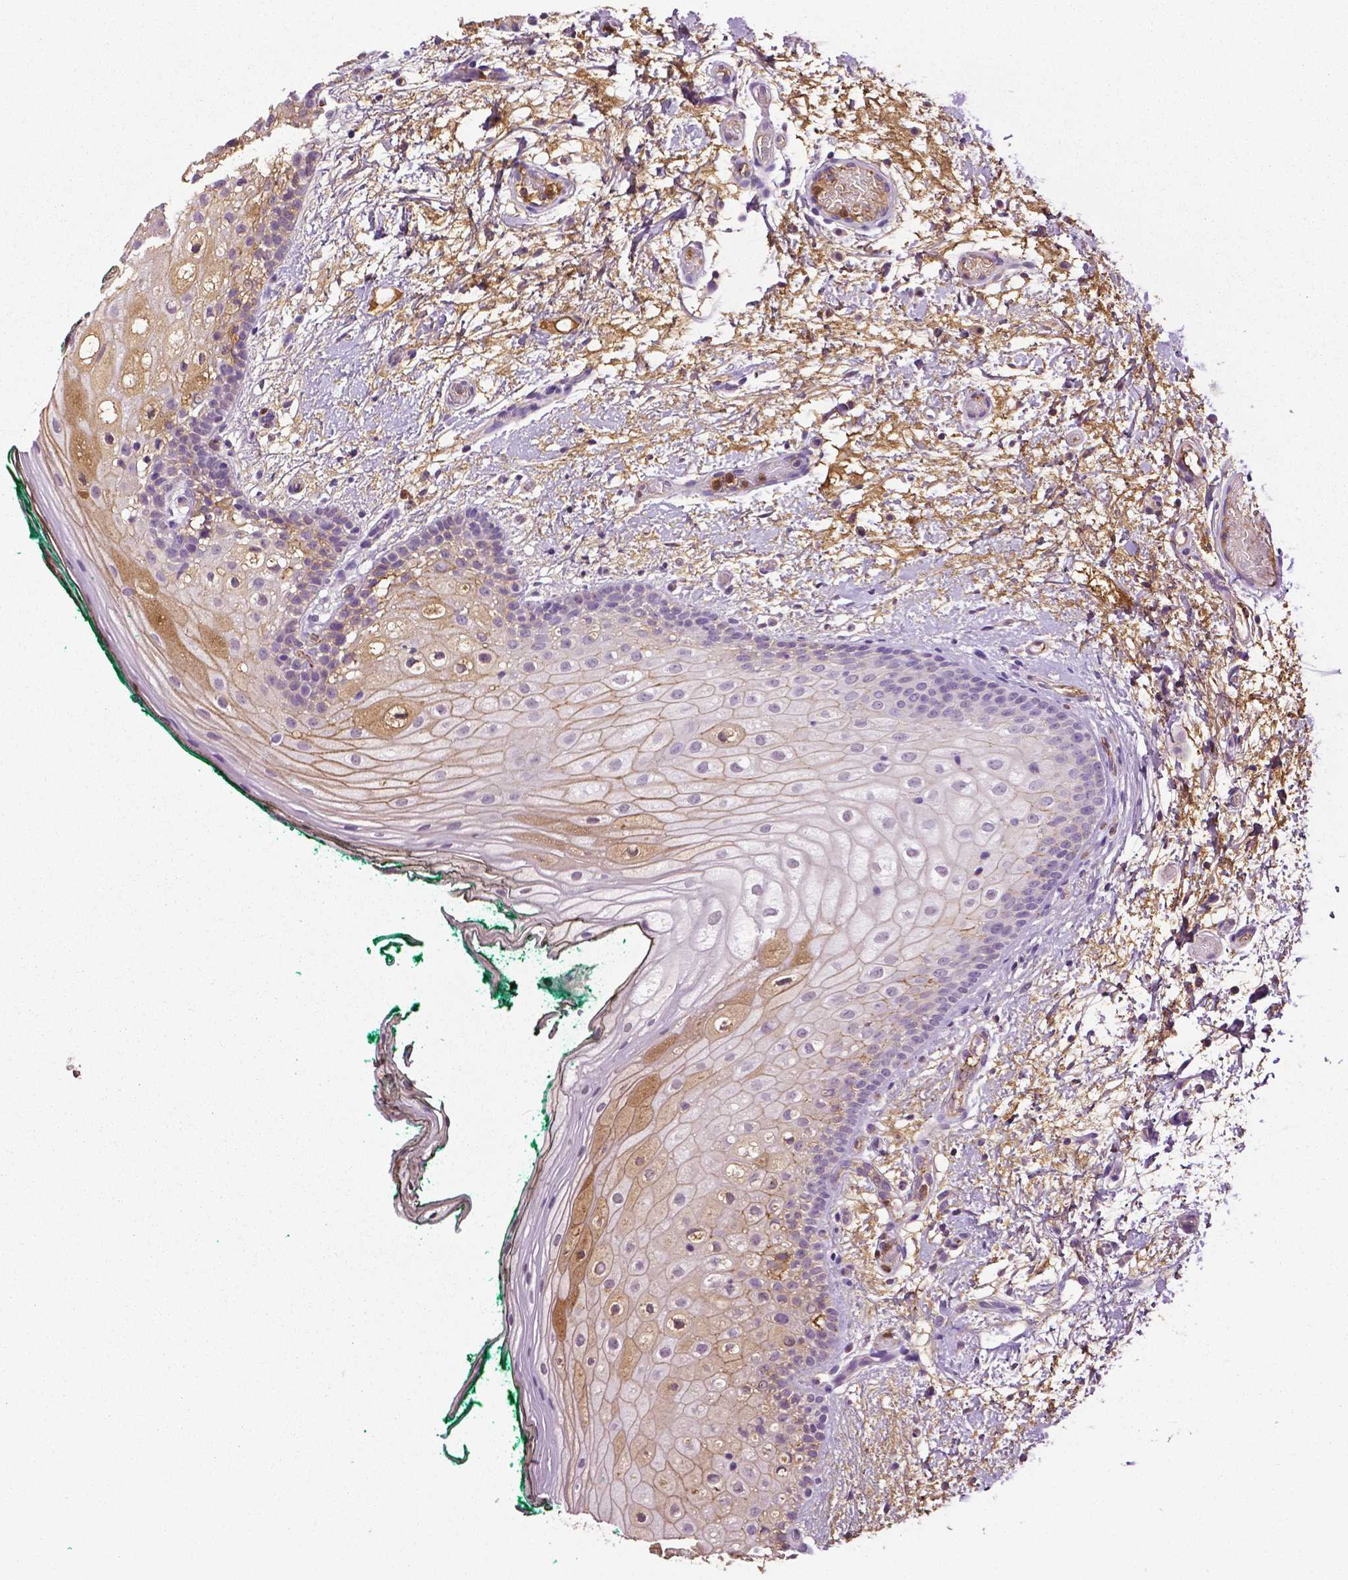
{"staining": {"intensity": "moderate", "quantity": "<25%", "location": "cytoplasmic/membranous"}, "tissue": "oral mucosa", "cell_type": "Squamous epithelial cells", "image_type": "normal", "snomed": [{"axis": "morphology", "description": "Normal tissue, NOS"}, {"axis": "topography", "description": "Oral tissue"}], "caption": "Oral mucosa stained for a protein (brown) shows moderate cytoplasmic/membranous positive staining in approximately <25% of squamous epithelial cells.", "gene": "PTPN5", "patient": {"sex": "female", "age": 83}}